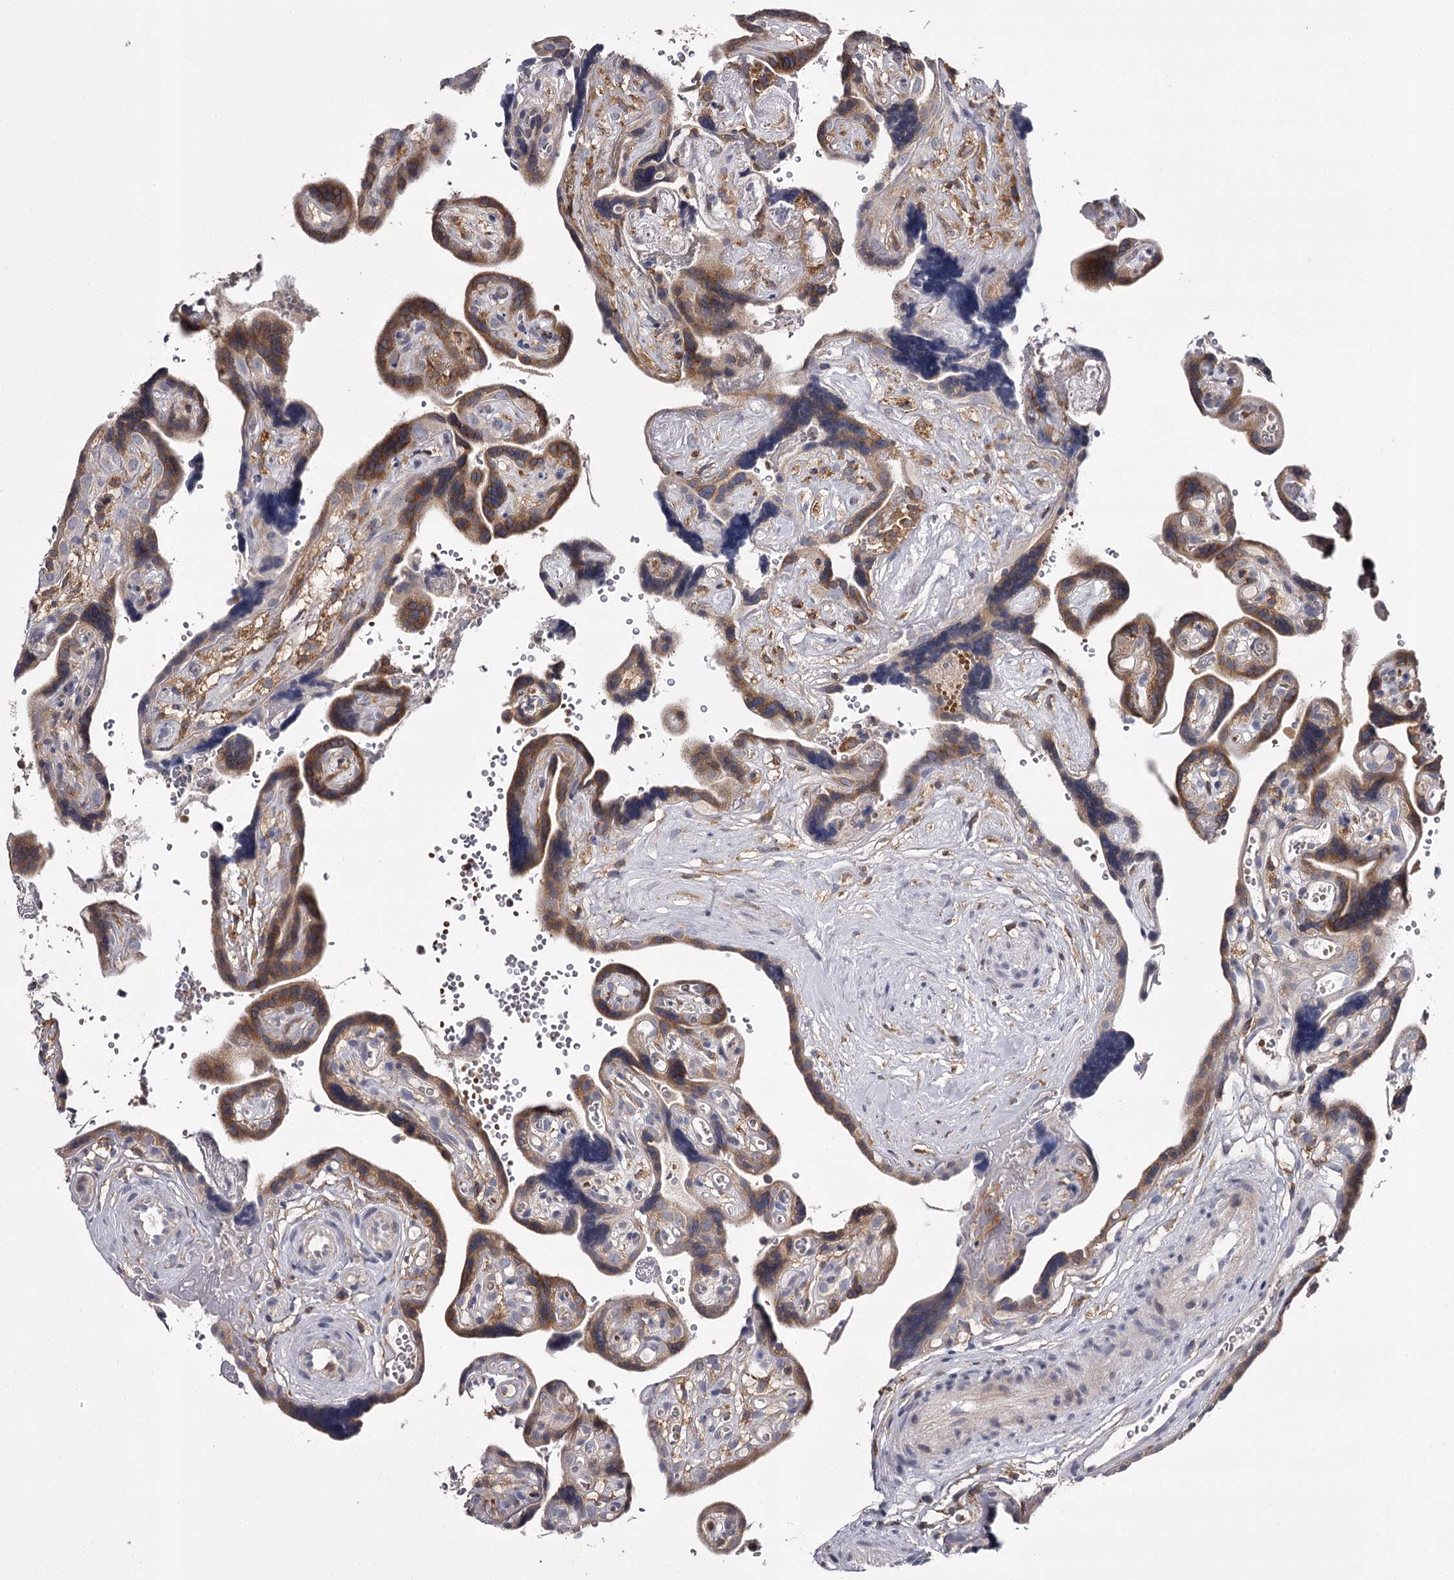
{"staining": {"intensity": "weak", "quantity": "<25%", "location": "cytoplasmic/membranous"}, "tissue": "placenta", "cell_type": "Decidual cells", "image_type": "normal", "snomed": [{"axis": "morphology", "description": "Normal tissue, NOS"}, {"axis": "topography", "description": "Placenta"}], "caption": "IHC image of unremarkable human placenta stained for a protein (brown), which demonstrates no expression in decidual cells.", "gene": "RASSF6", "patient": {"sex": "female", "age": 30}}